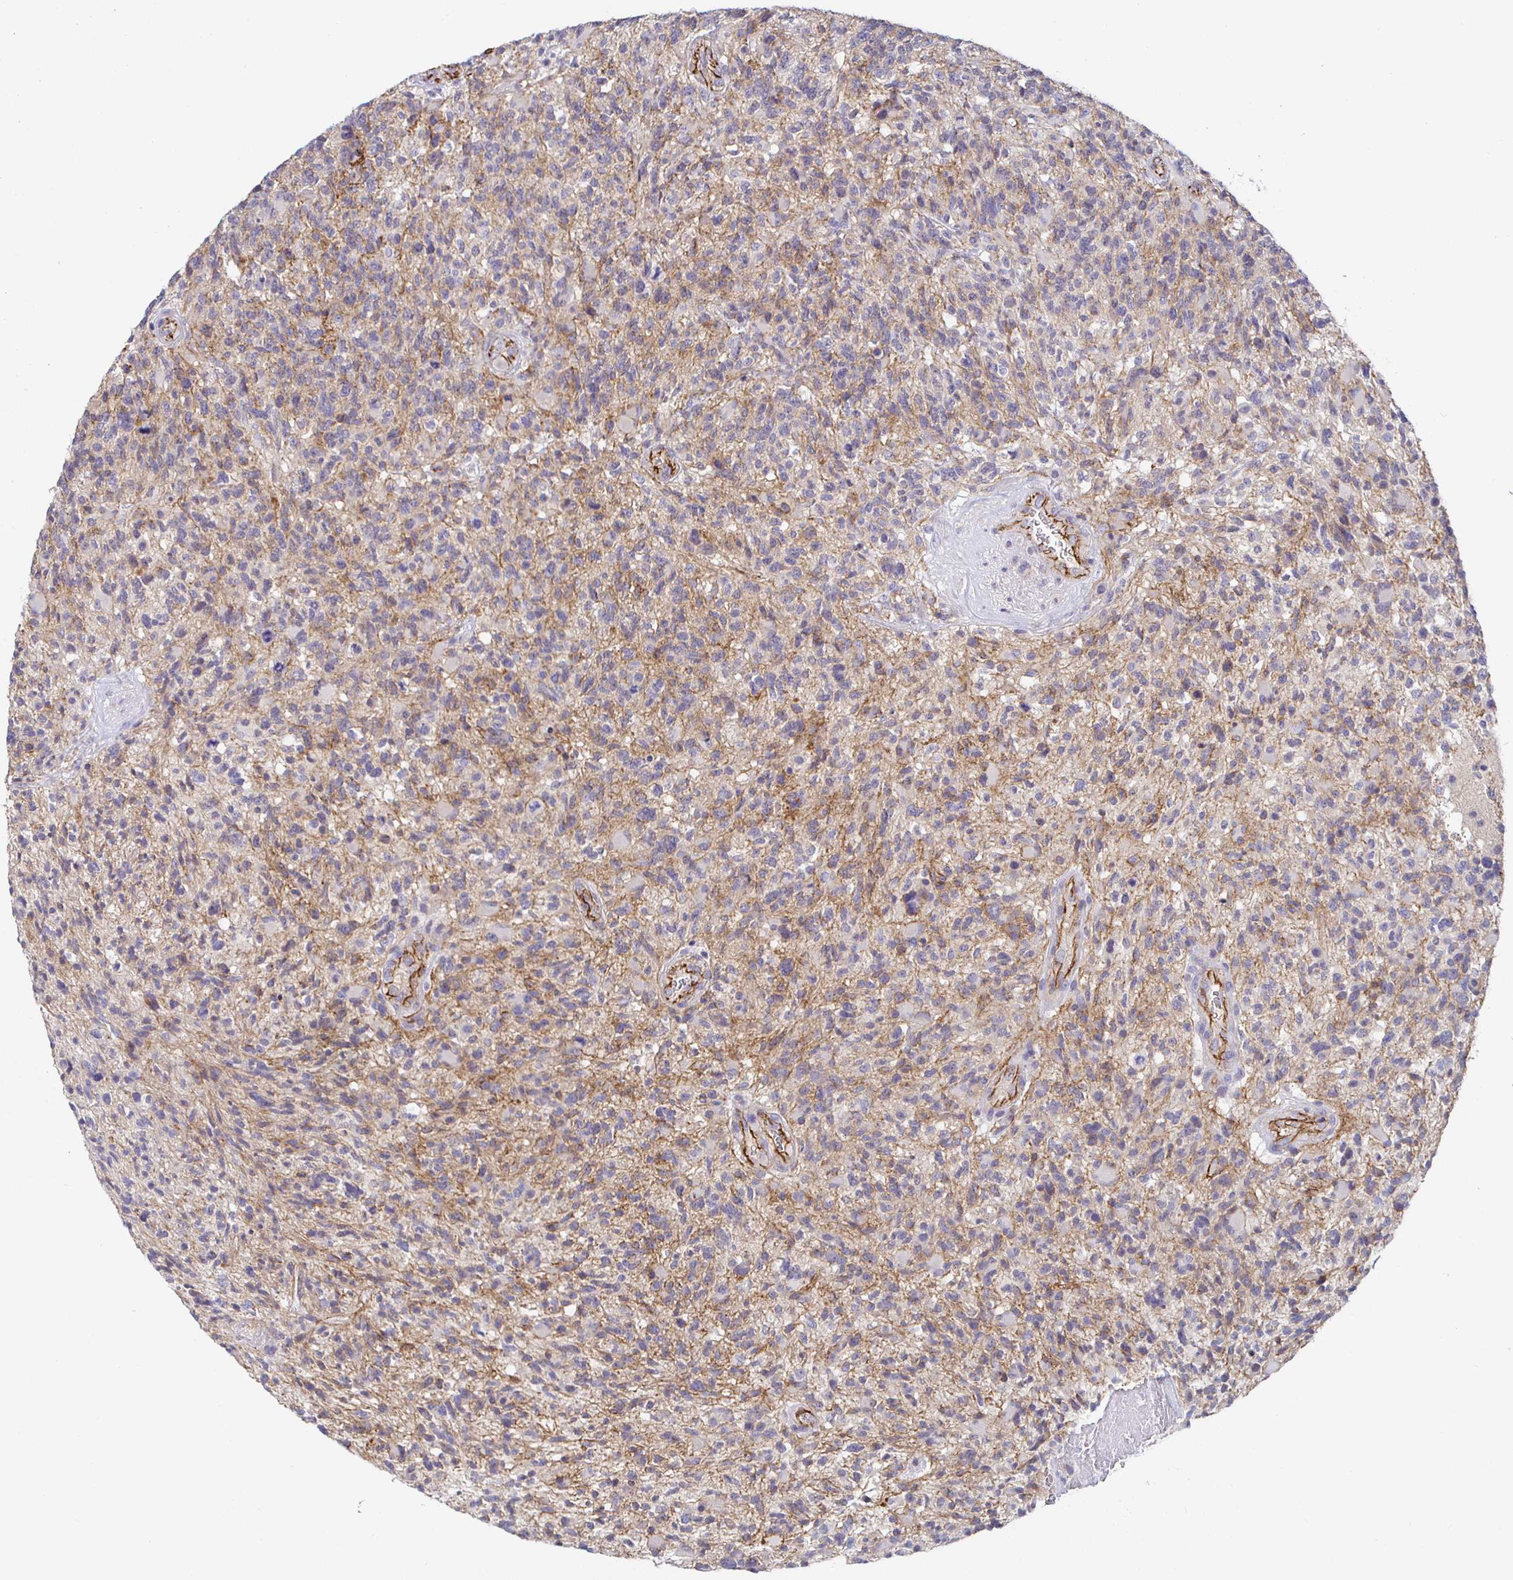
{"staining": {"intensity": "weak", "quantity": "<25%", "location": "cytoplasmic/membranous"}, "tissue": "glioma", "cell_type": "Tumor cells", "image_type": "cancer", "snomed": [{"axis": "morphology", "description": "Glioma, malignant, High grade"}, {"axis": "topography", "description": "Brain"}], "caption": "Immunohistochemistry micrograph of neoplastic tissue: malignant glioma (high-grade) stained with DAB (3,3'-diaminobenzidine) demonstrates no significant protein positivity in tumor cells.", "gene": "PIWIL3", "patient": {"sex": "female", "age": 71}}